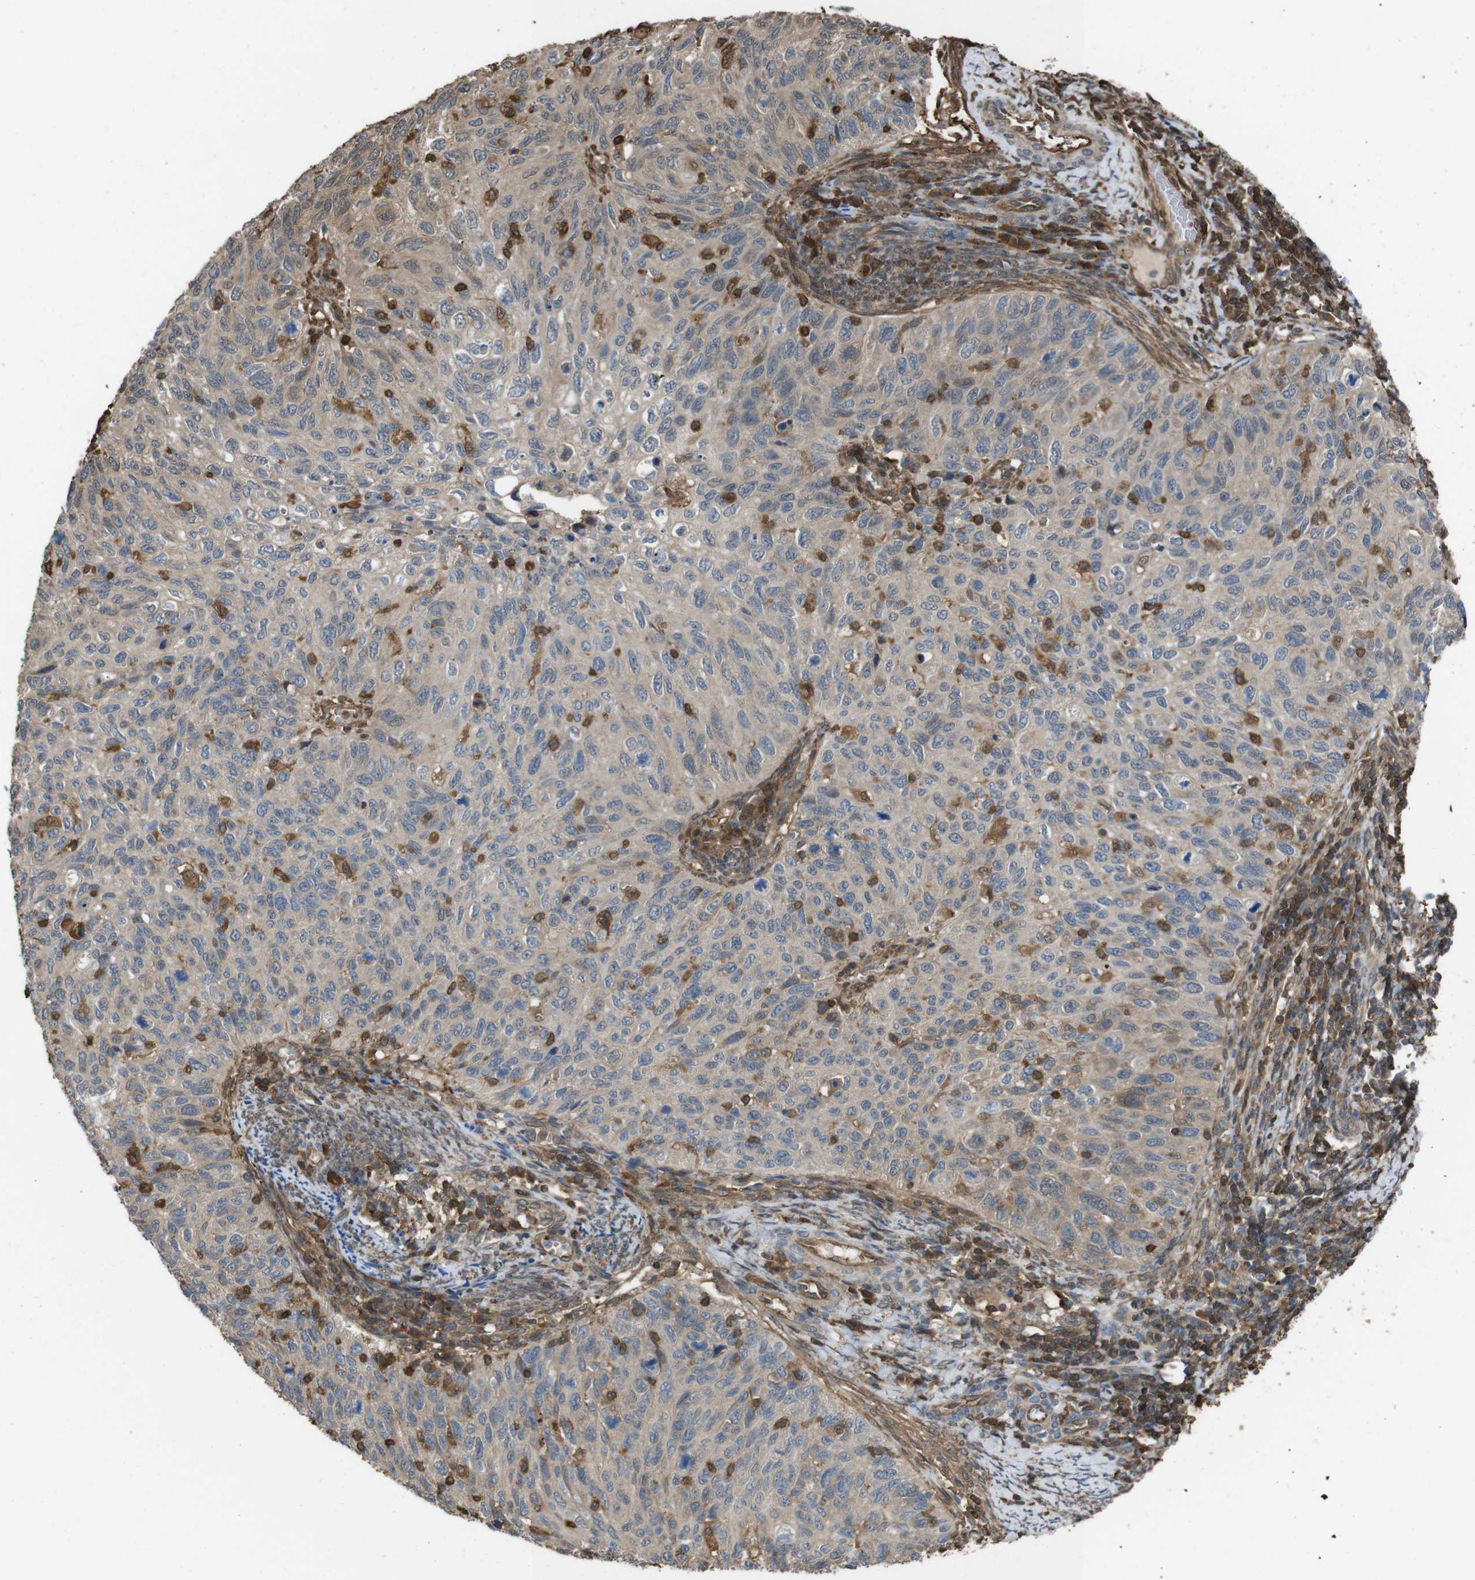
{"staining": {"intensity": "moderate", "quantity": ">75%", "location": "cytoplasmic/membranous"}, "tissue": "cervical cancer", "cell_type": "Tumor cells", "image_type": "cancer", "snomed": [{"axis": "morphology", "description": "Squamous cell carcinoma, NOS"}, {"axis": "topography", "description": "Cervix"}], "caption": "The micrograph shows staining of squamous cell carcinoma (cervical), revealing moderate cytoplasmic/membranous protein staining (brown color) within tumor cells.", "gene": "ARHGDIA", "patient": {"sex": "female", "age": 70}}